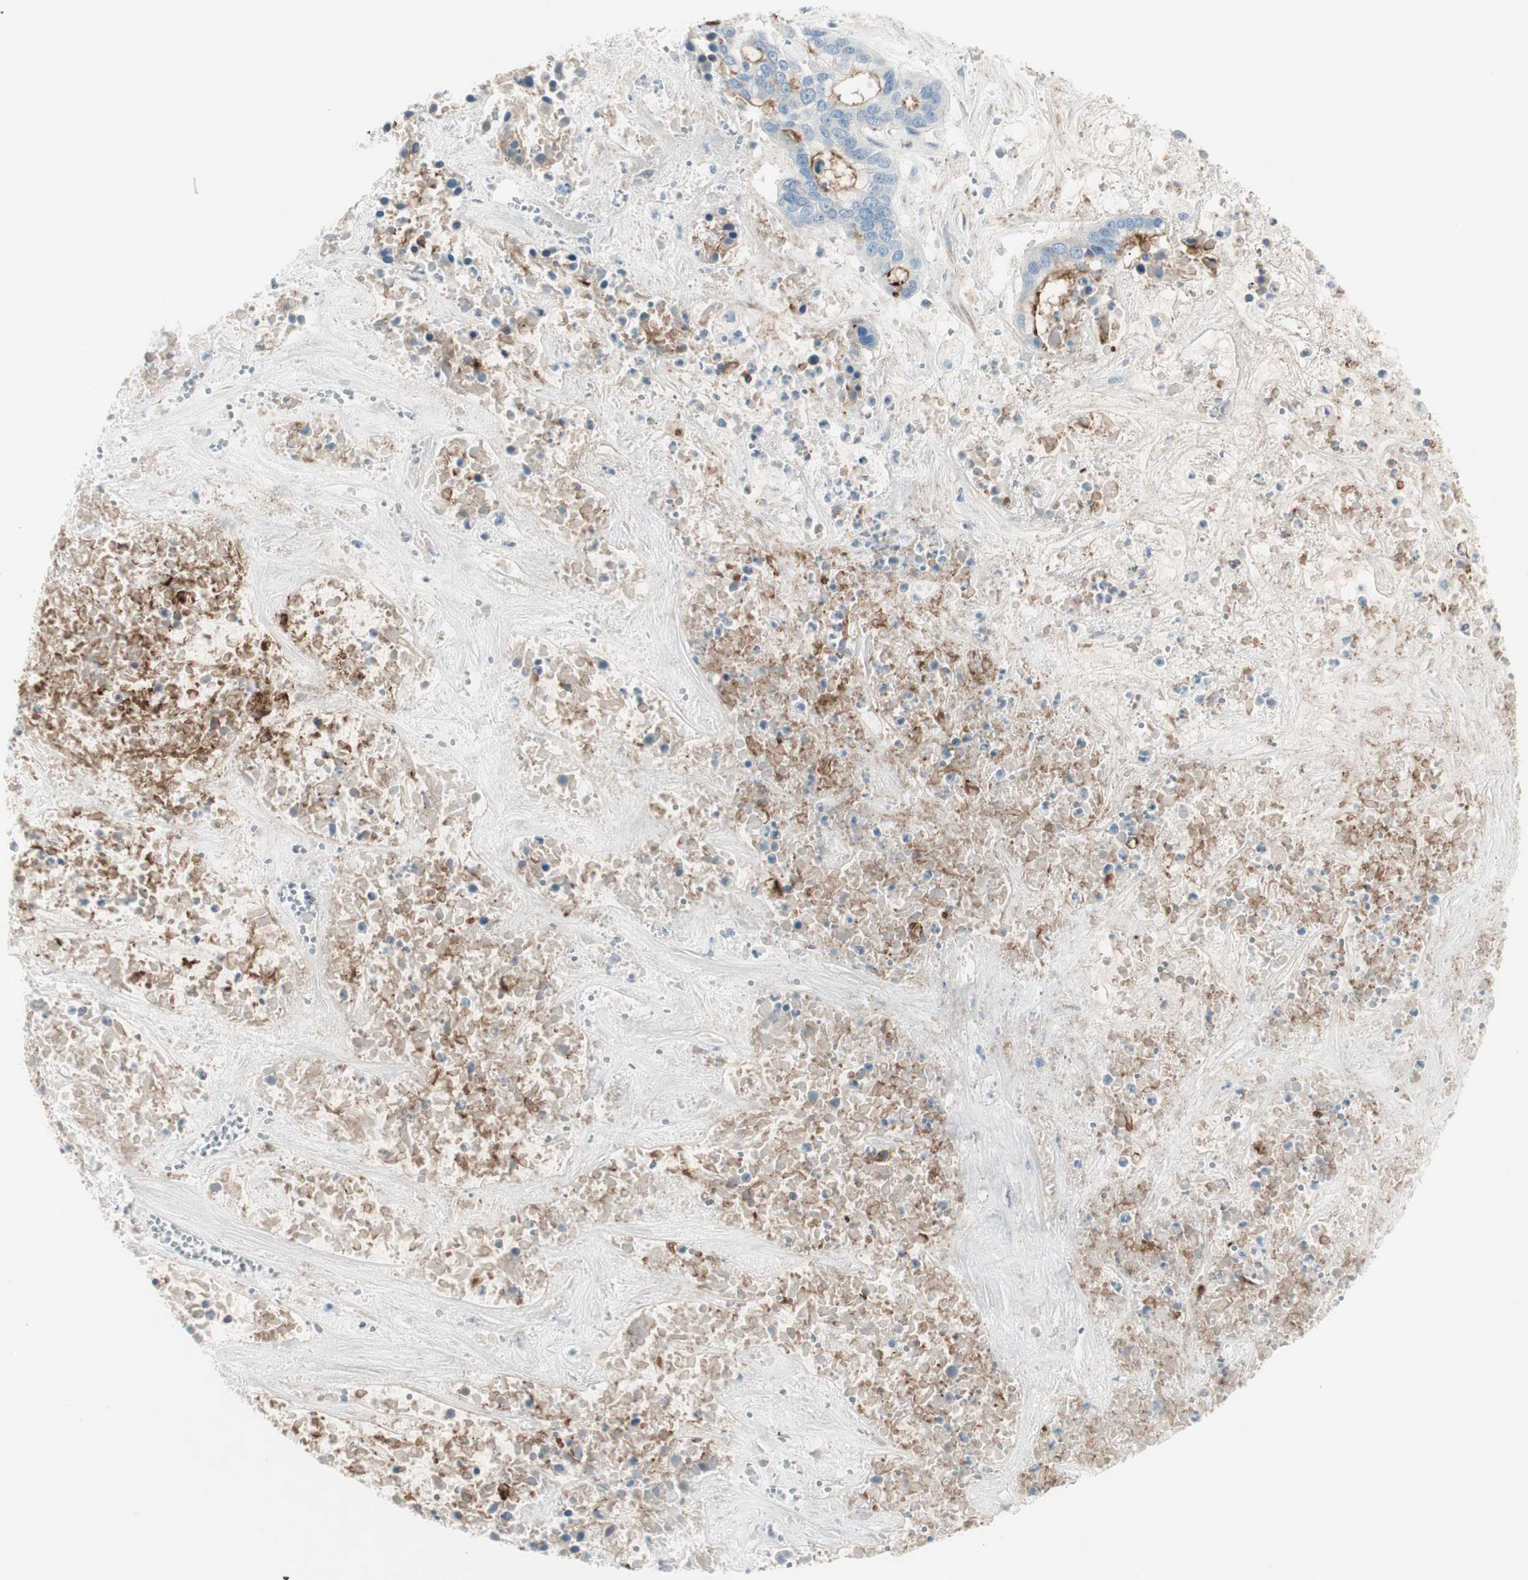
{"staining": {"intensity": "moderate", "quantity": "25%-75%", "location": "cytoplasmic/membranous"}, "tissue": "liver cancer", "cell_type": "Tumor cells", "image_type": "cancer", "snomed": [{"axis": "morphology", "description": "Cholangiocarcinoma"}, {"axis": "topography", "description": "Liver"}], "caption": "About 25%-75% of tumor cells in human cholangiocarcinoma (liver) show moderate cytoplasmic/membranous protein expression as visualized by brown immunohistochemical staining.", "gene": "CDHR5", "patient": {"sex": "female", "age": 65}}